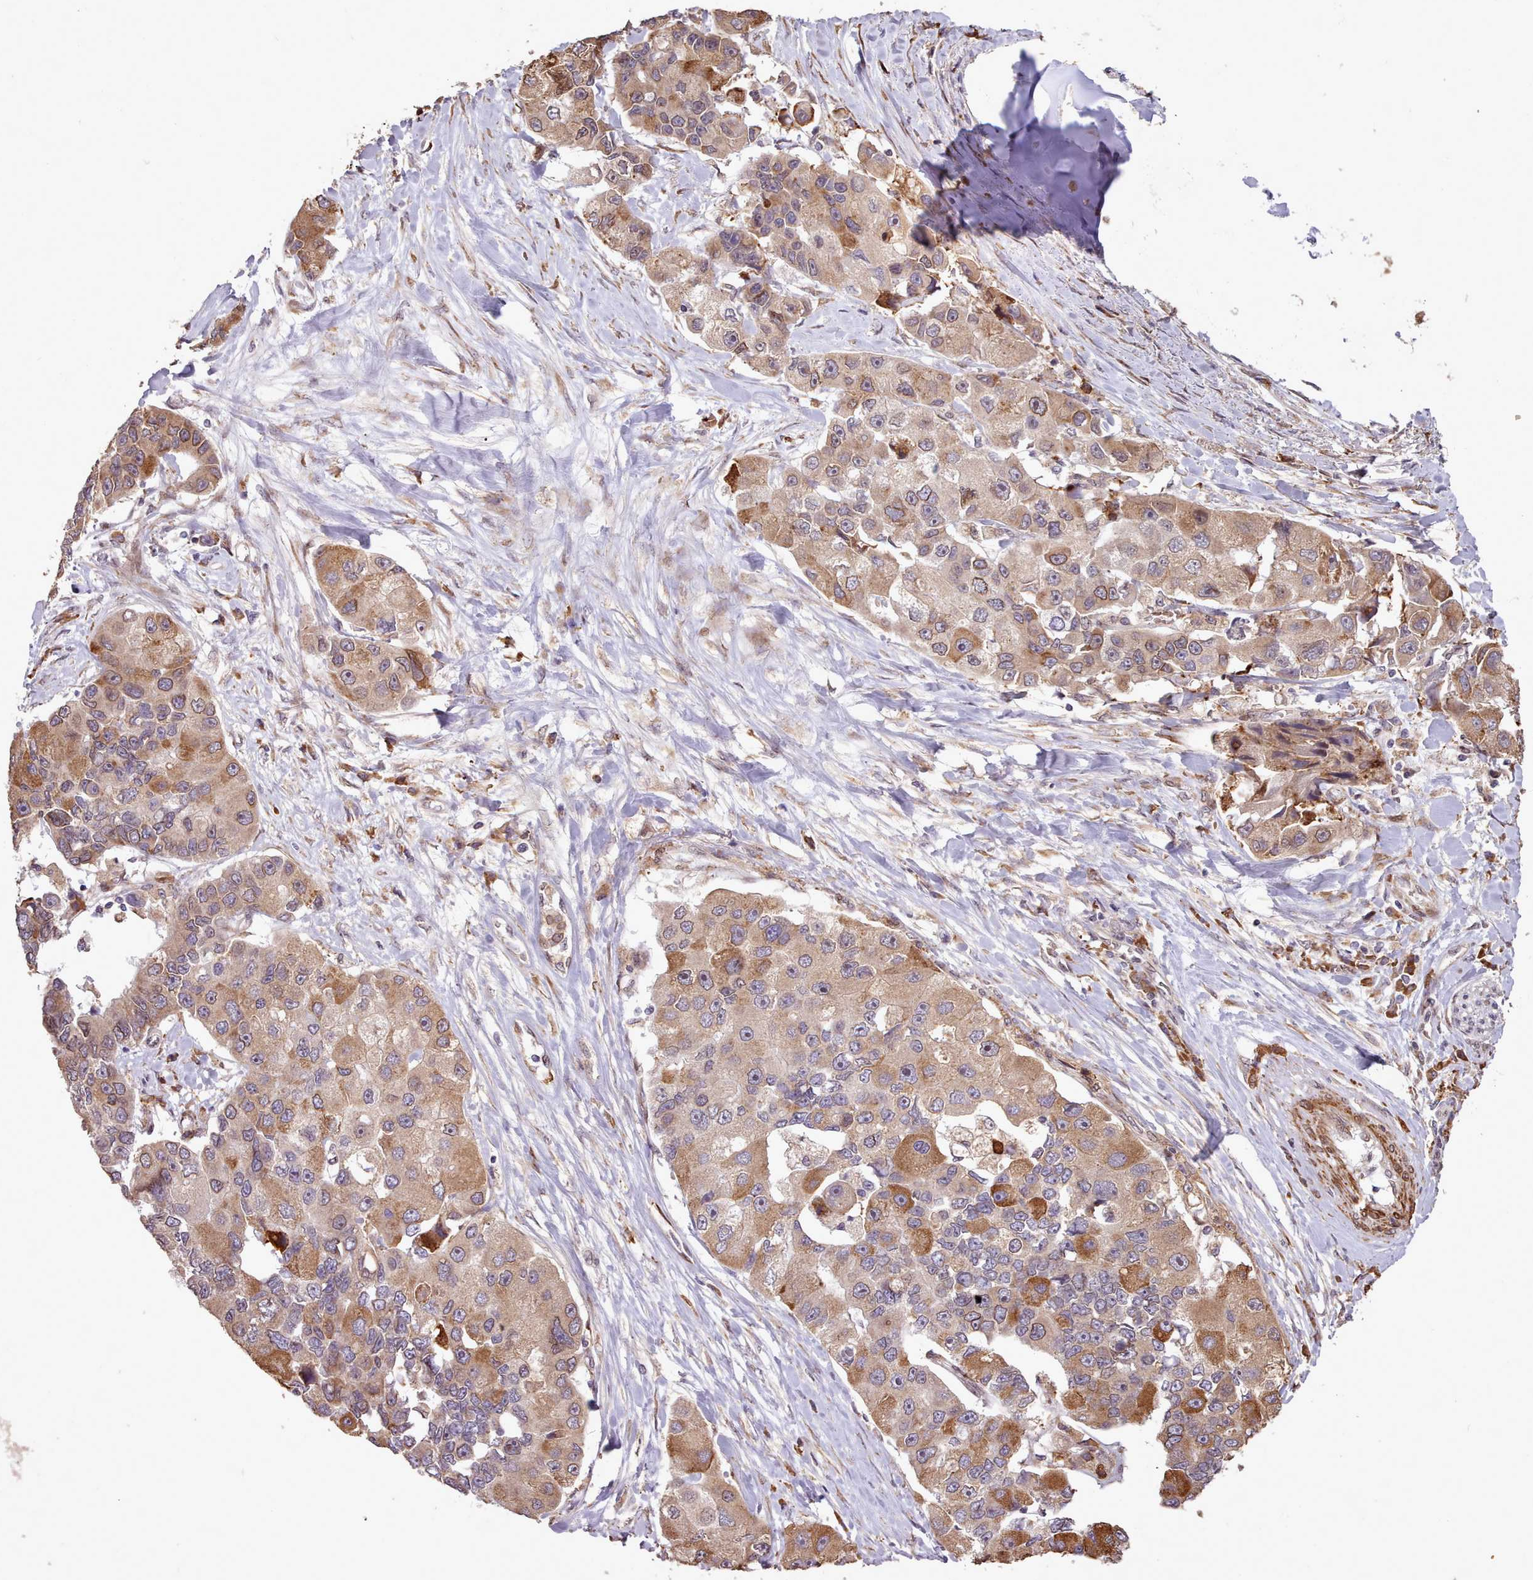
{"staining": {"intensity": "moderate", "quantity": ">75%", "location": "cytoplasmic/membranous"}, "tissue": "lung cancer", "cell_type": "Tumor cells", "image_type": "cancer", "snomed": [{"axis": "morphology", "description": "Adenocarcinoma, NOS"}, {"axis": "topography", "description": "Lung"}], "caption": "Moderate cytoplasmic/membranous staining is appreciated in about >75% of tumor cells in adenocarcinoma (lung). (DAB = brown stain, brightfield microscopy at high magnification).", "gene": "CABP1", "patient": {"sex": "female", "age": 54}}